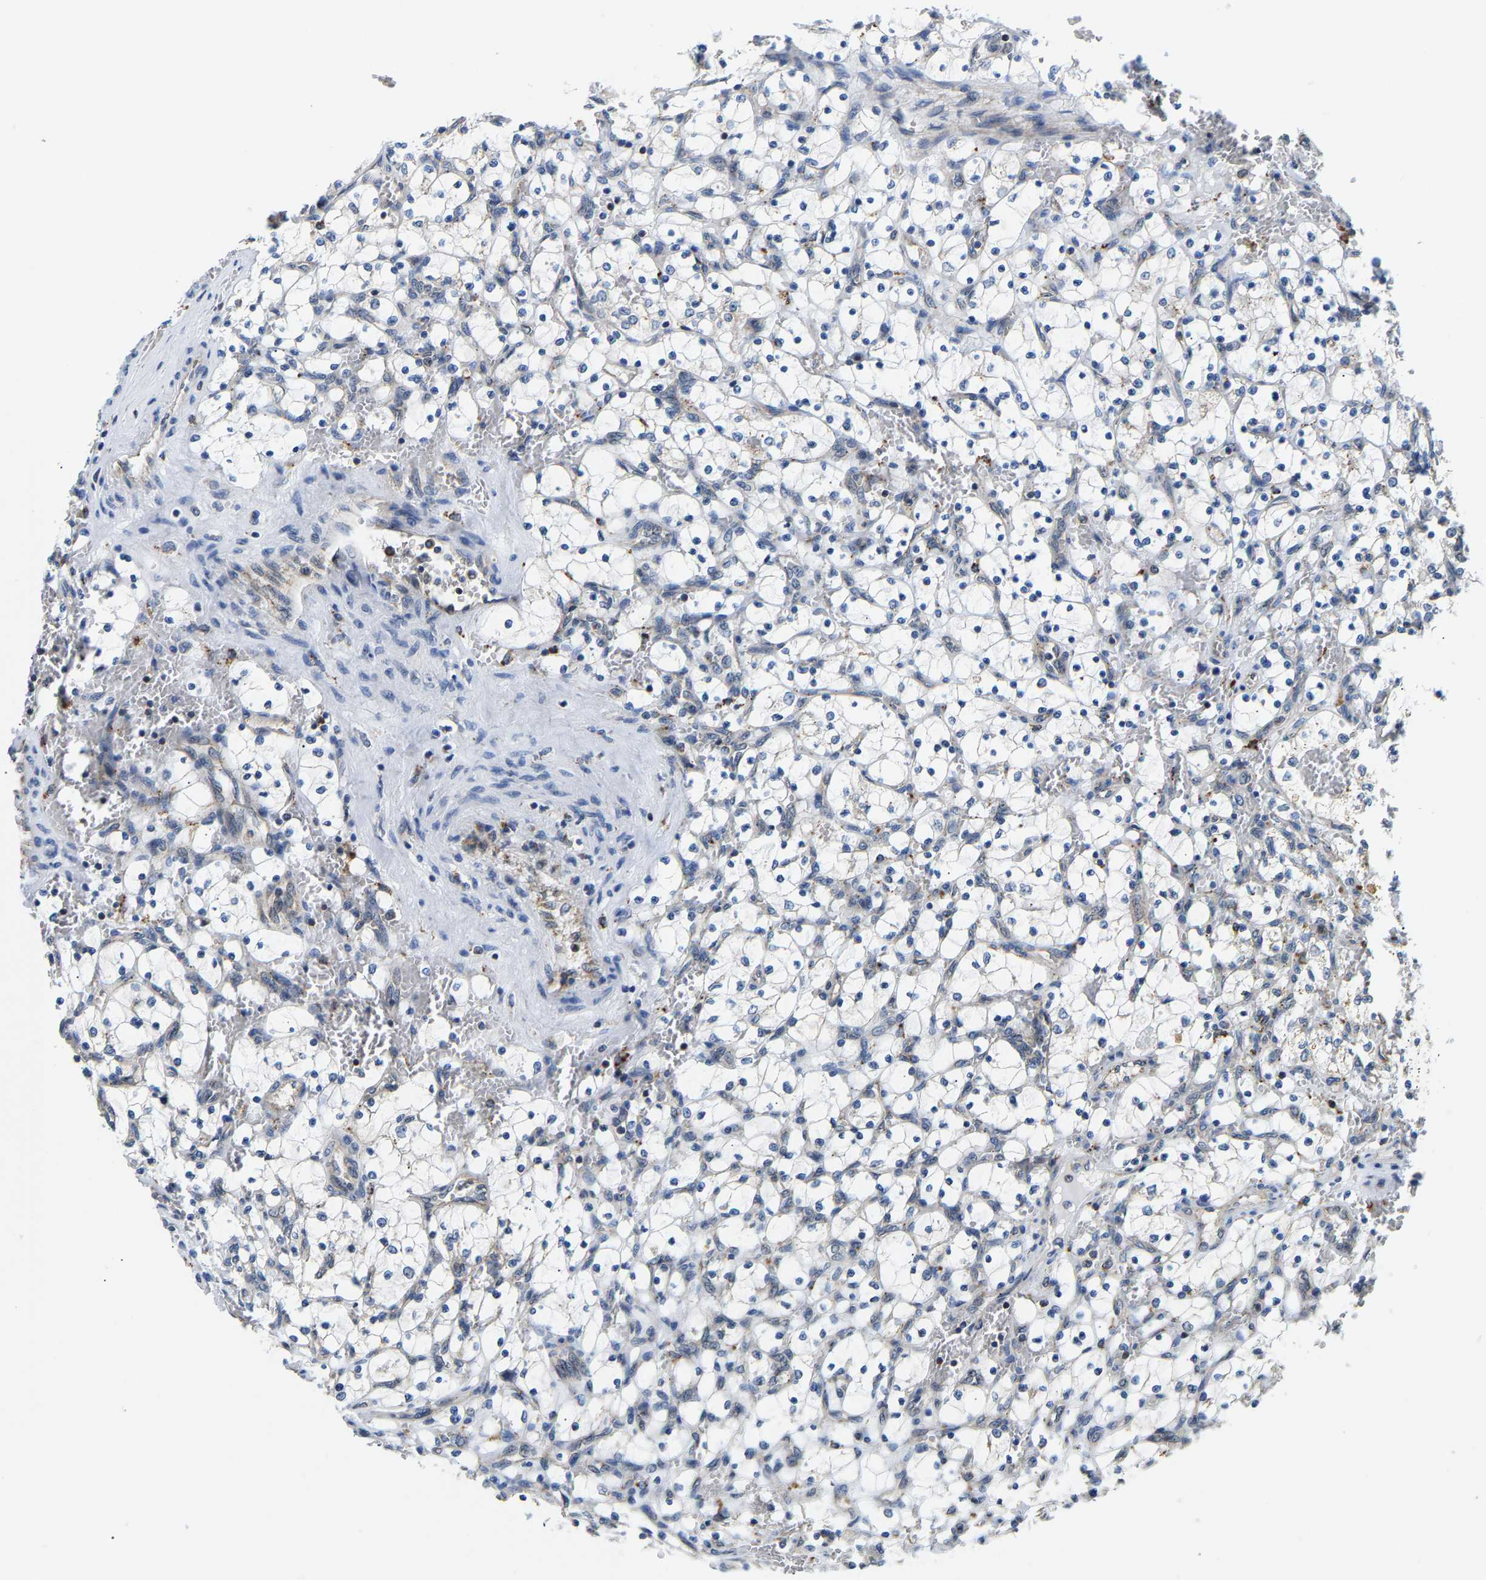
{"staining": {"intensity": "negative", "quantity": "none", "location": "none"}, "tissue": "renal cancer", "cell_type": "Tumor cells", "image_type": "cancer", "snomed": [{"axis": "morphology", "description": "Adenocarcinoma, NOS"}, {"axis": "topography", "description": "Kidney"}], "caption": "Immunohistochemical staining of human renal cancer (adenocarcinoma) exhibits no significant staining in tumor cells.", "gene": "GIMAP7", "patient": {"sex": "female", "age": 69}}